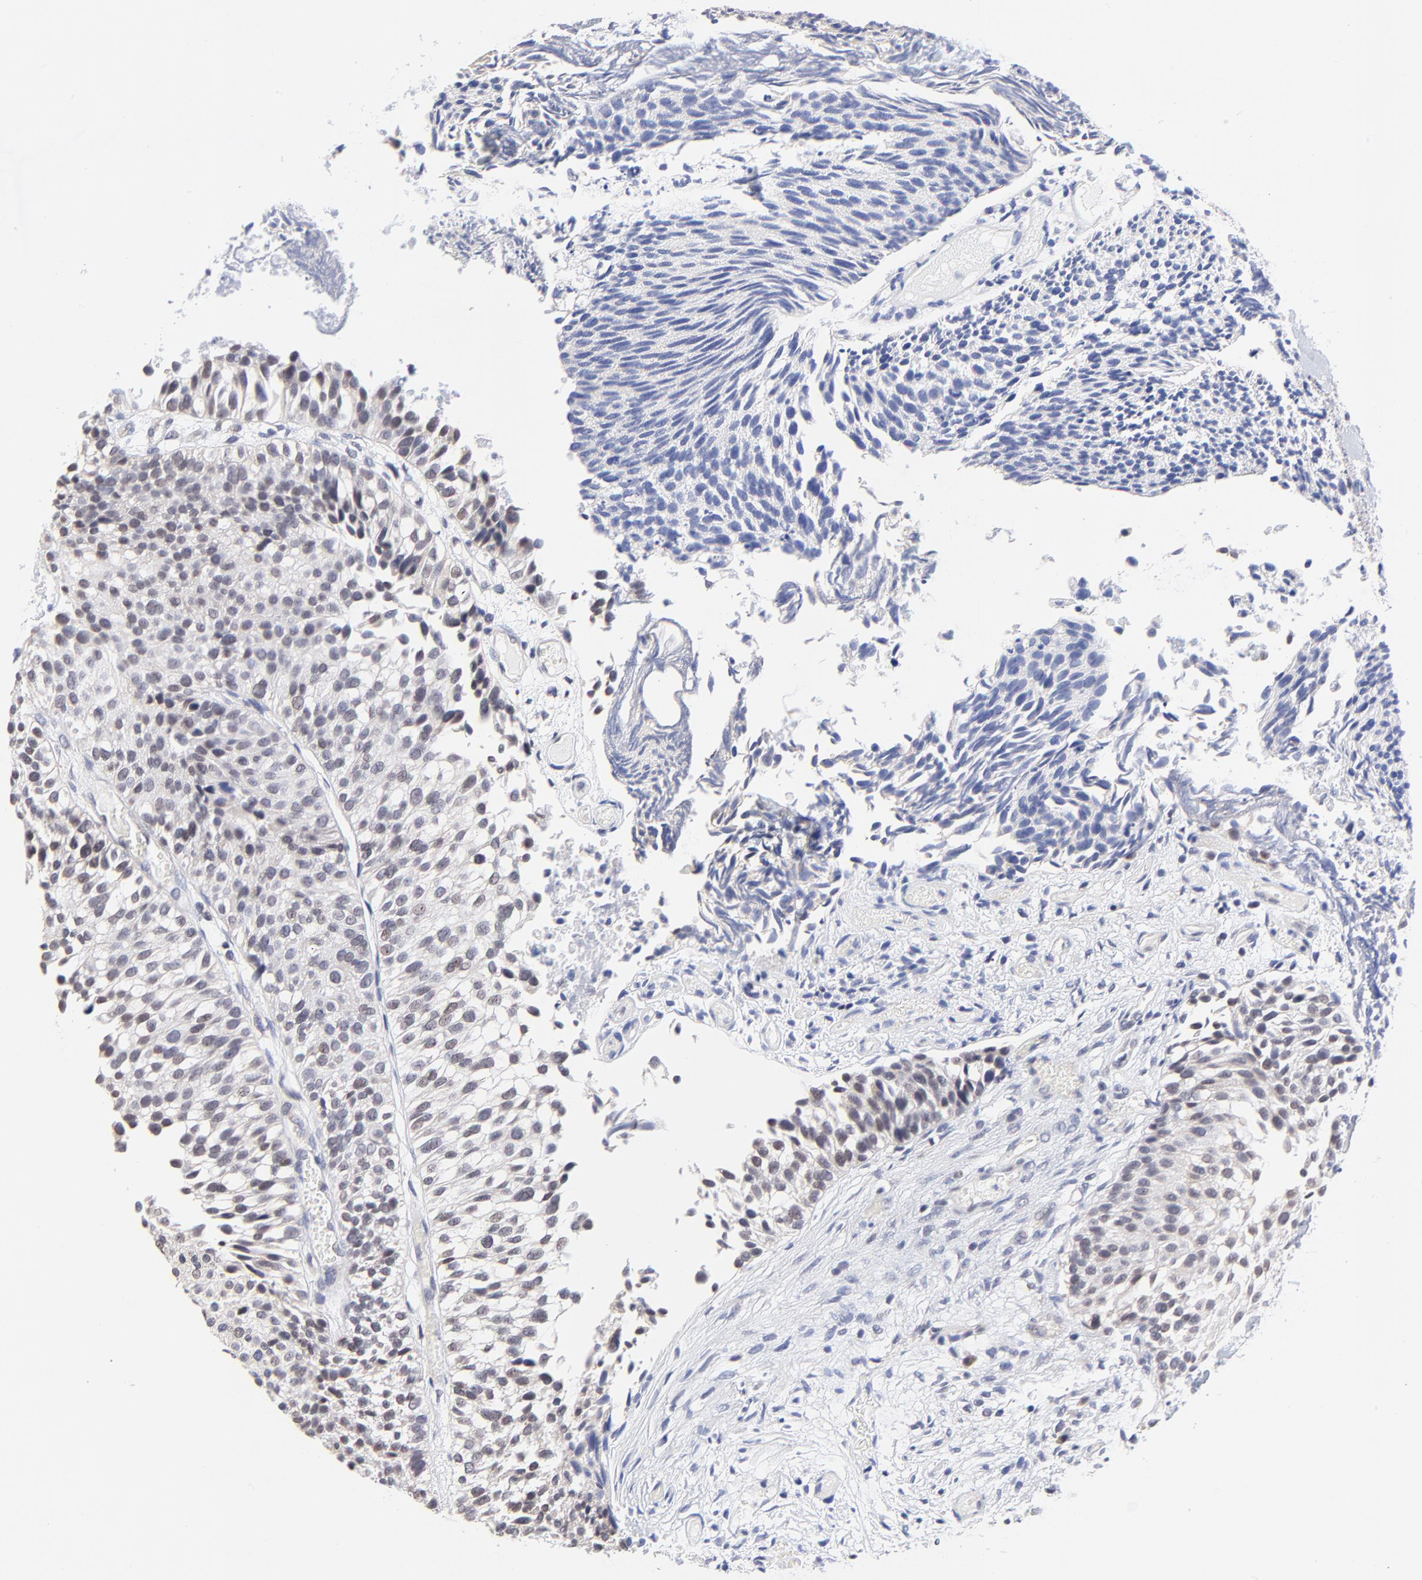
{"staining": {"intensity": "negative", "quantity": "none", "location": "none"}, "tissue": "urothelial cancer", "cell_type": "Tumor cells", "image_type": "cancer", "snomed": [{"axis": "morphology", "description": "Urothelial carcinoma, Low grade"}, {"axis": "topography", "description": "Urinary bladder"}], "caption": "This is an IHC photomicrograph of human urothelial carcinoma (low-grade). There is no positivity in tumor cells.", "gene": "FBXO8", "patient": {"sex": "male", "age": 84}}